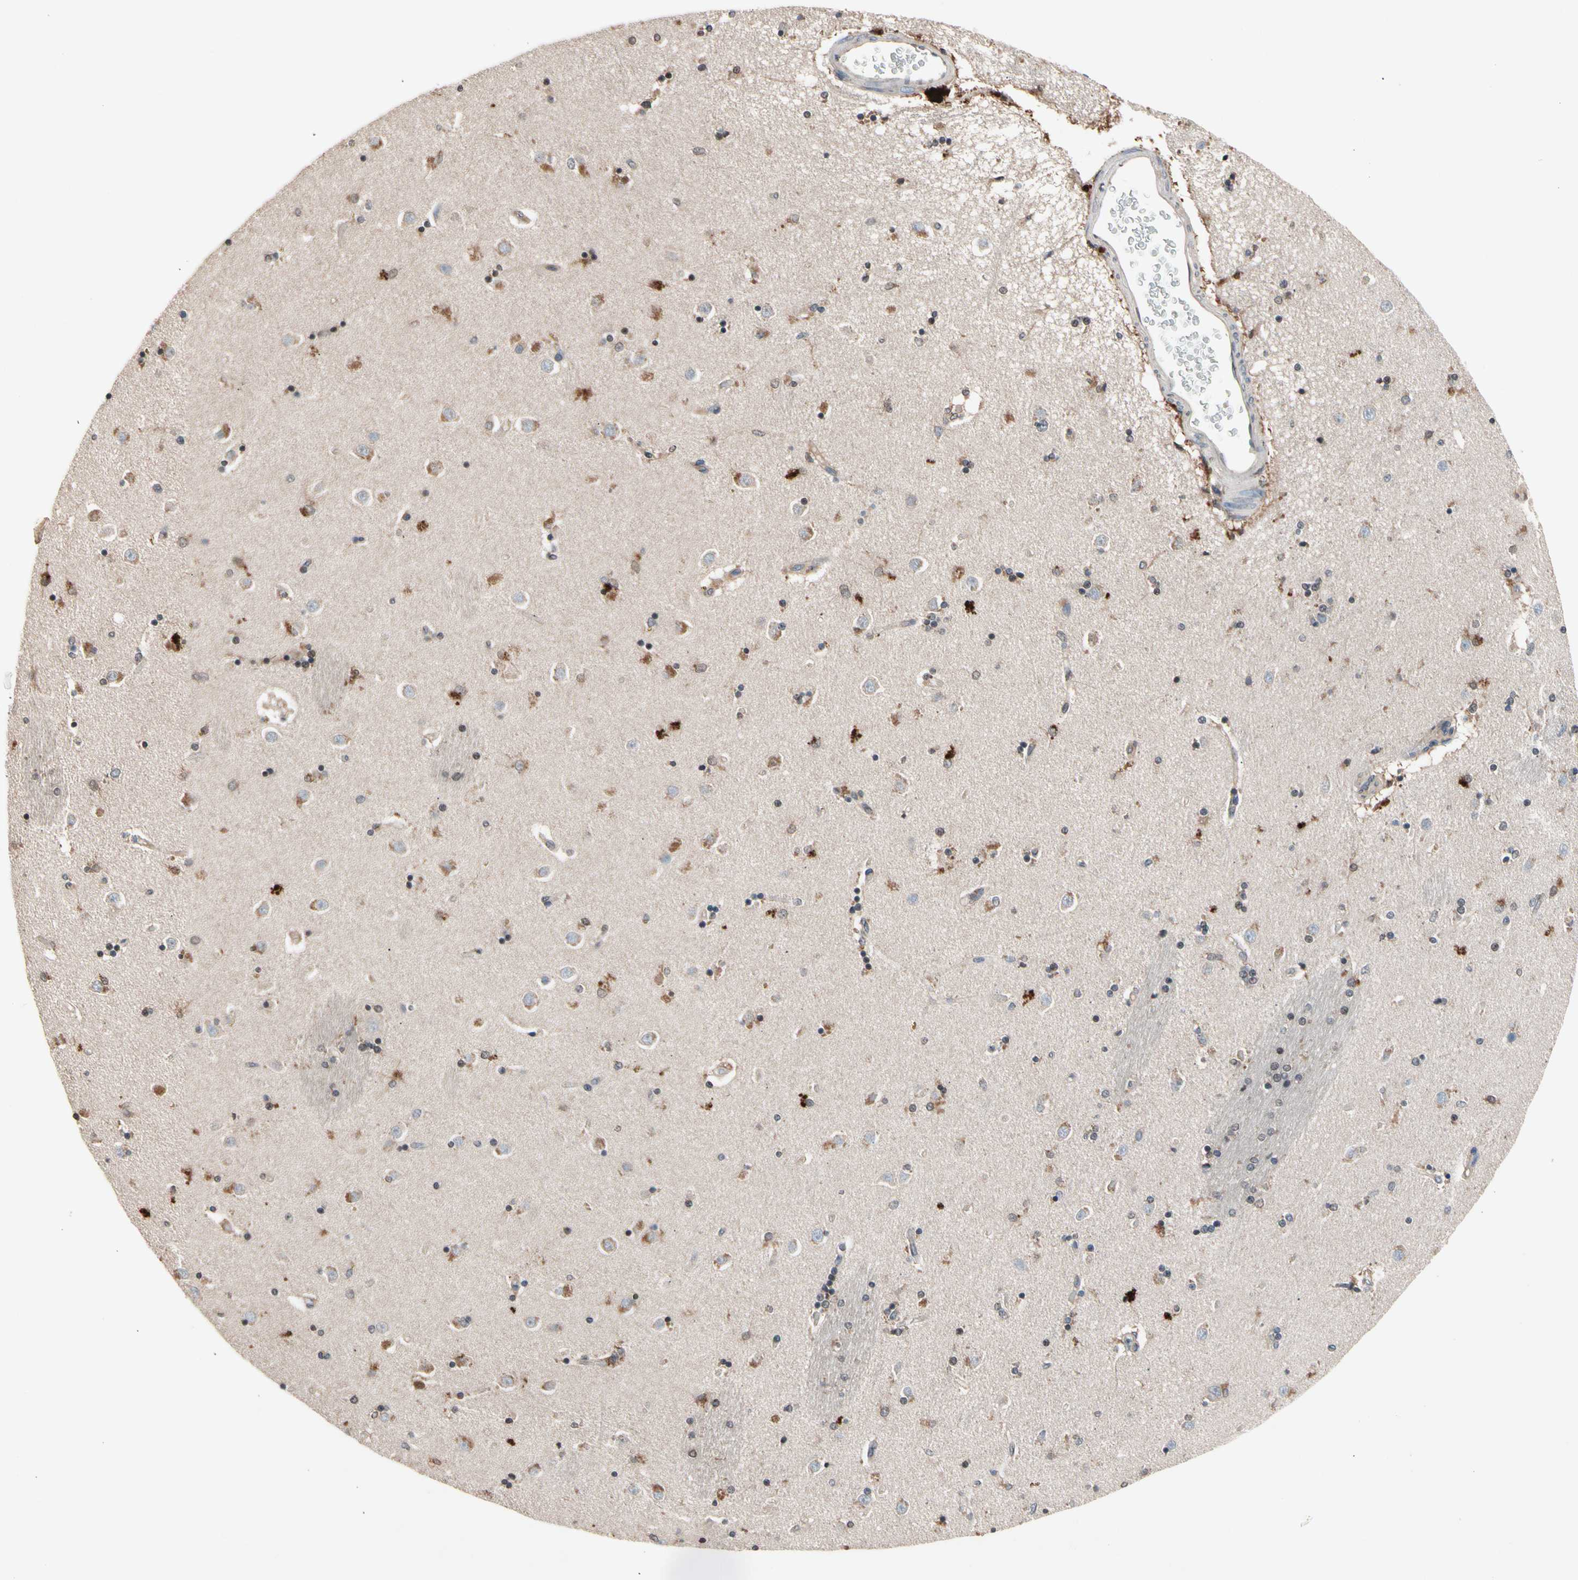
{"staining": {"intensity": "negative", "quantity": "none", "location": "none"}, "tissue": "caudate", "cell_type": "Glial cells", "image_type": "normal", "snomed": [{"axis": "morphology", "description": "Normal tissue, NOS"}, {"axis": "topography", "description": "Lateral ventricle wall"}], "caption": "Immunohistochemistry photomicrograph of benign caudate stained for a protein (brown), which shows no positivity in glial cells.", "gene": "PRDX4", "patient": {"sex": "female", "age": 54}}